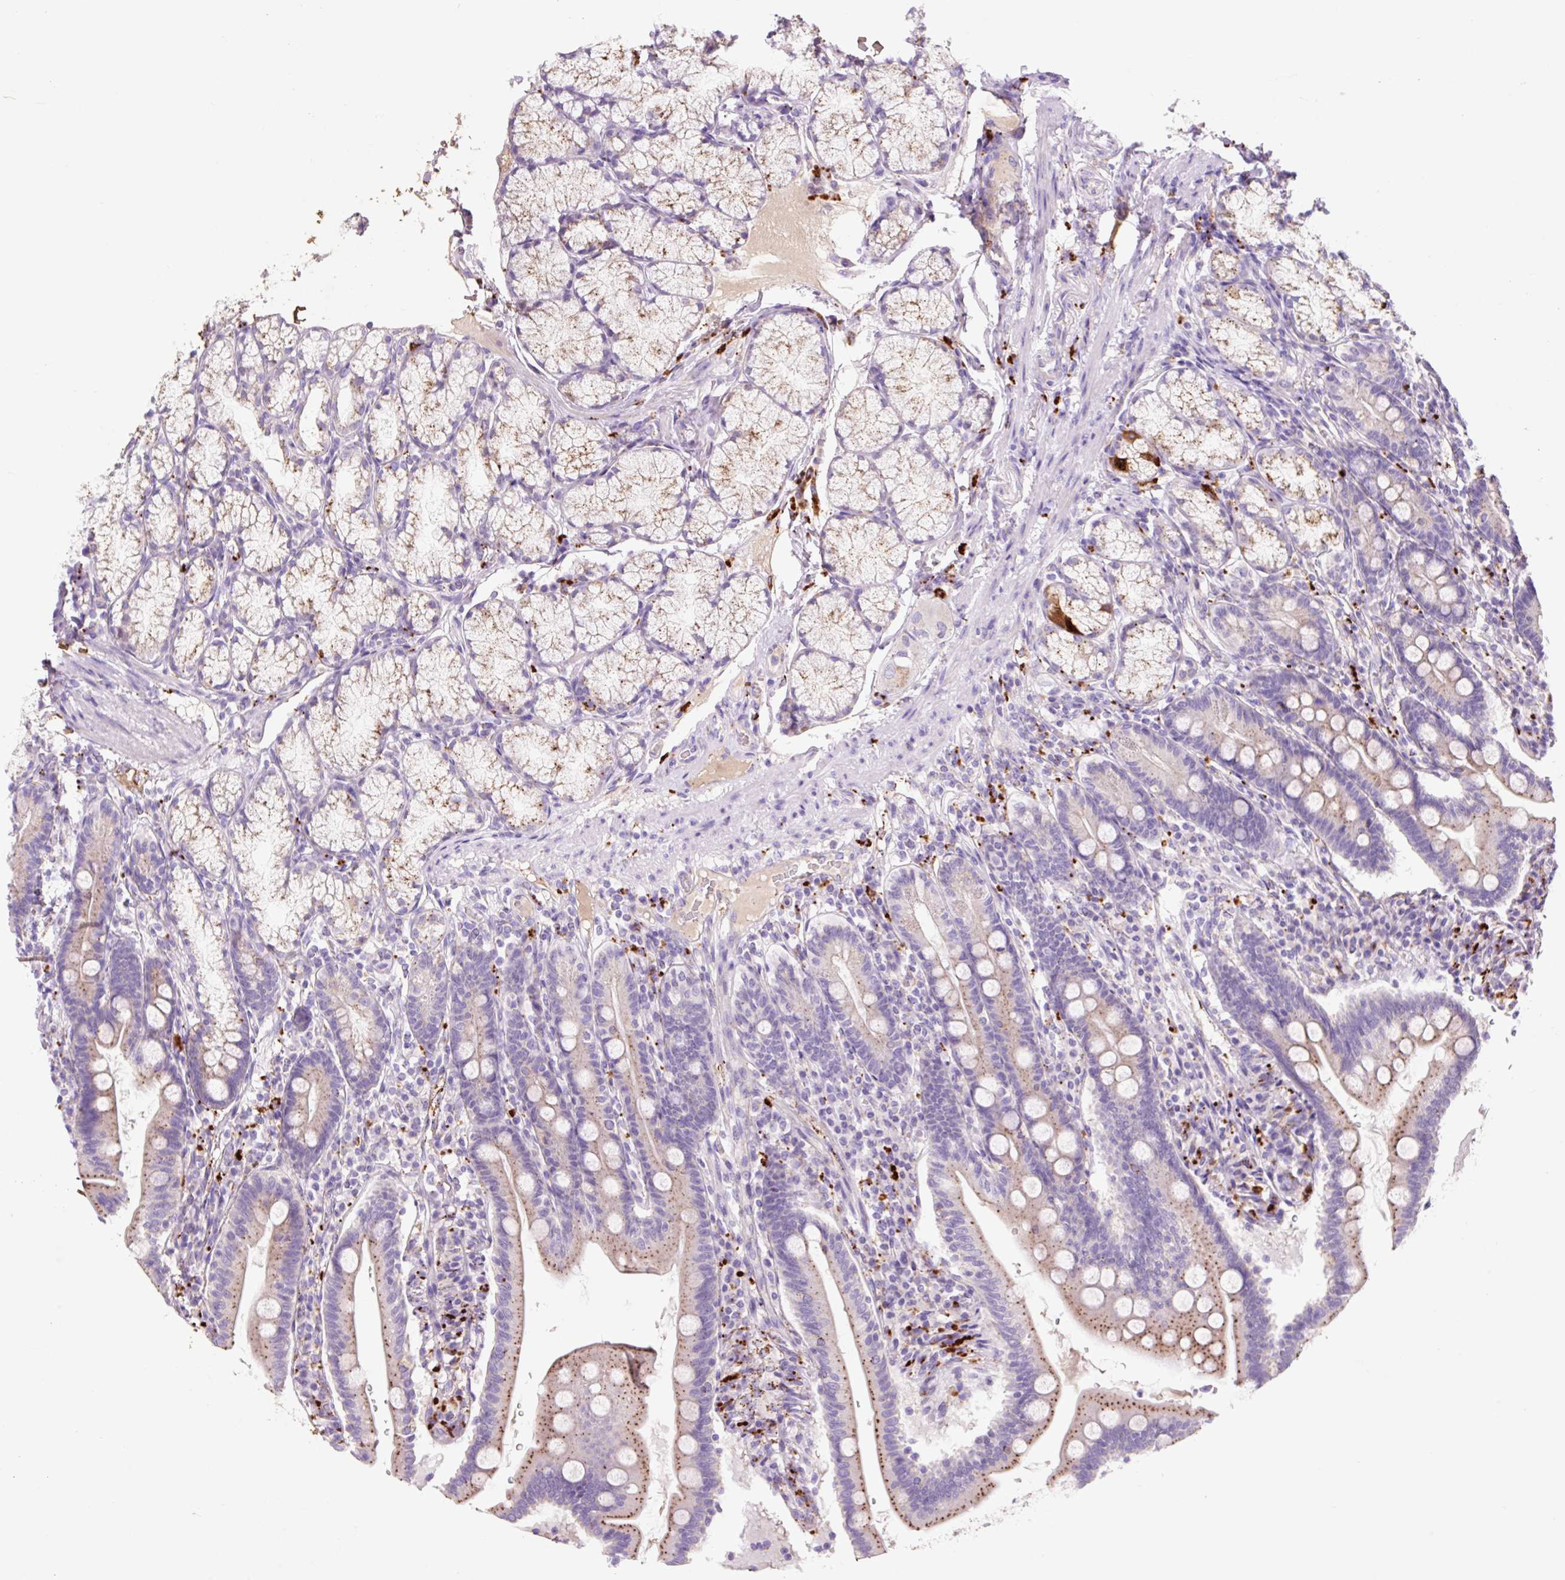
{"staining": {"intensity": "moderate", "quantity": ">75%", "location": "cytoplasmic/membranous"}, "tissue": "duodenum", "cell_type": "Glandular cells", "image_type": "normal", "snomed": [{"axis": "morphology", "description": "Normal tissue, NOS"}, {"axis": "topography", "description": "Duodenum"}], "caption": "This is a photomicrograph of immunohistochemistry staining of normal duodenum, which shows moderate staining in the cytoplasmic/membranous of glandular cells.", "gene": "HEXA", "patient": {"sex": "female", "age": 67}}